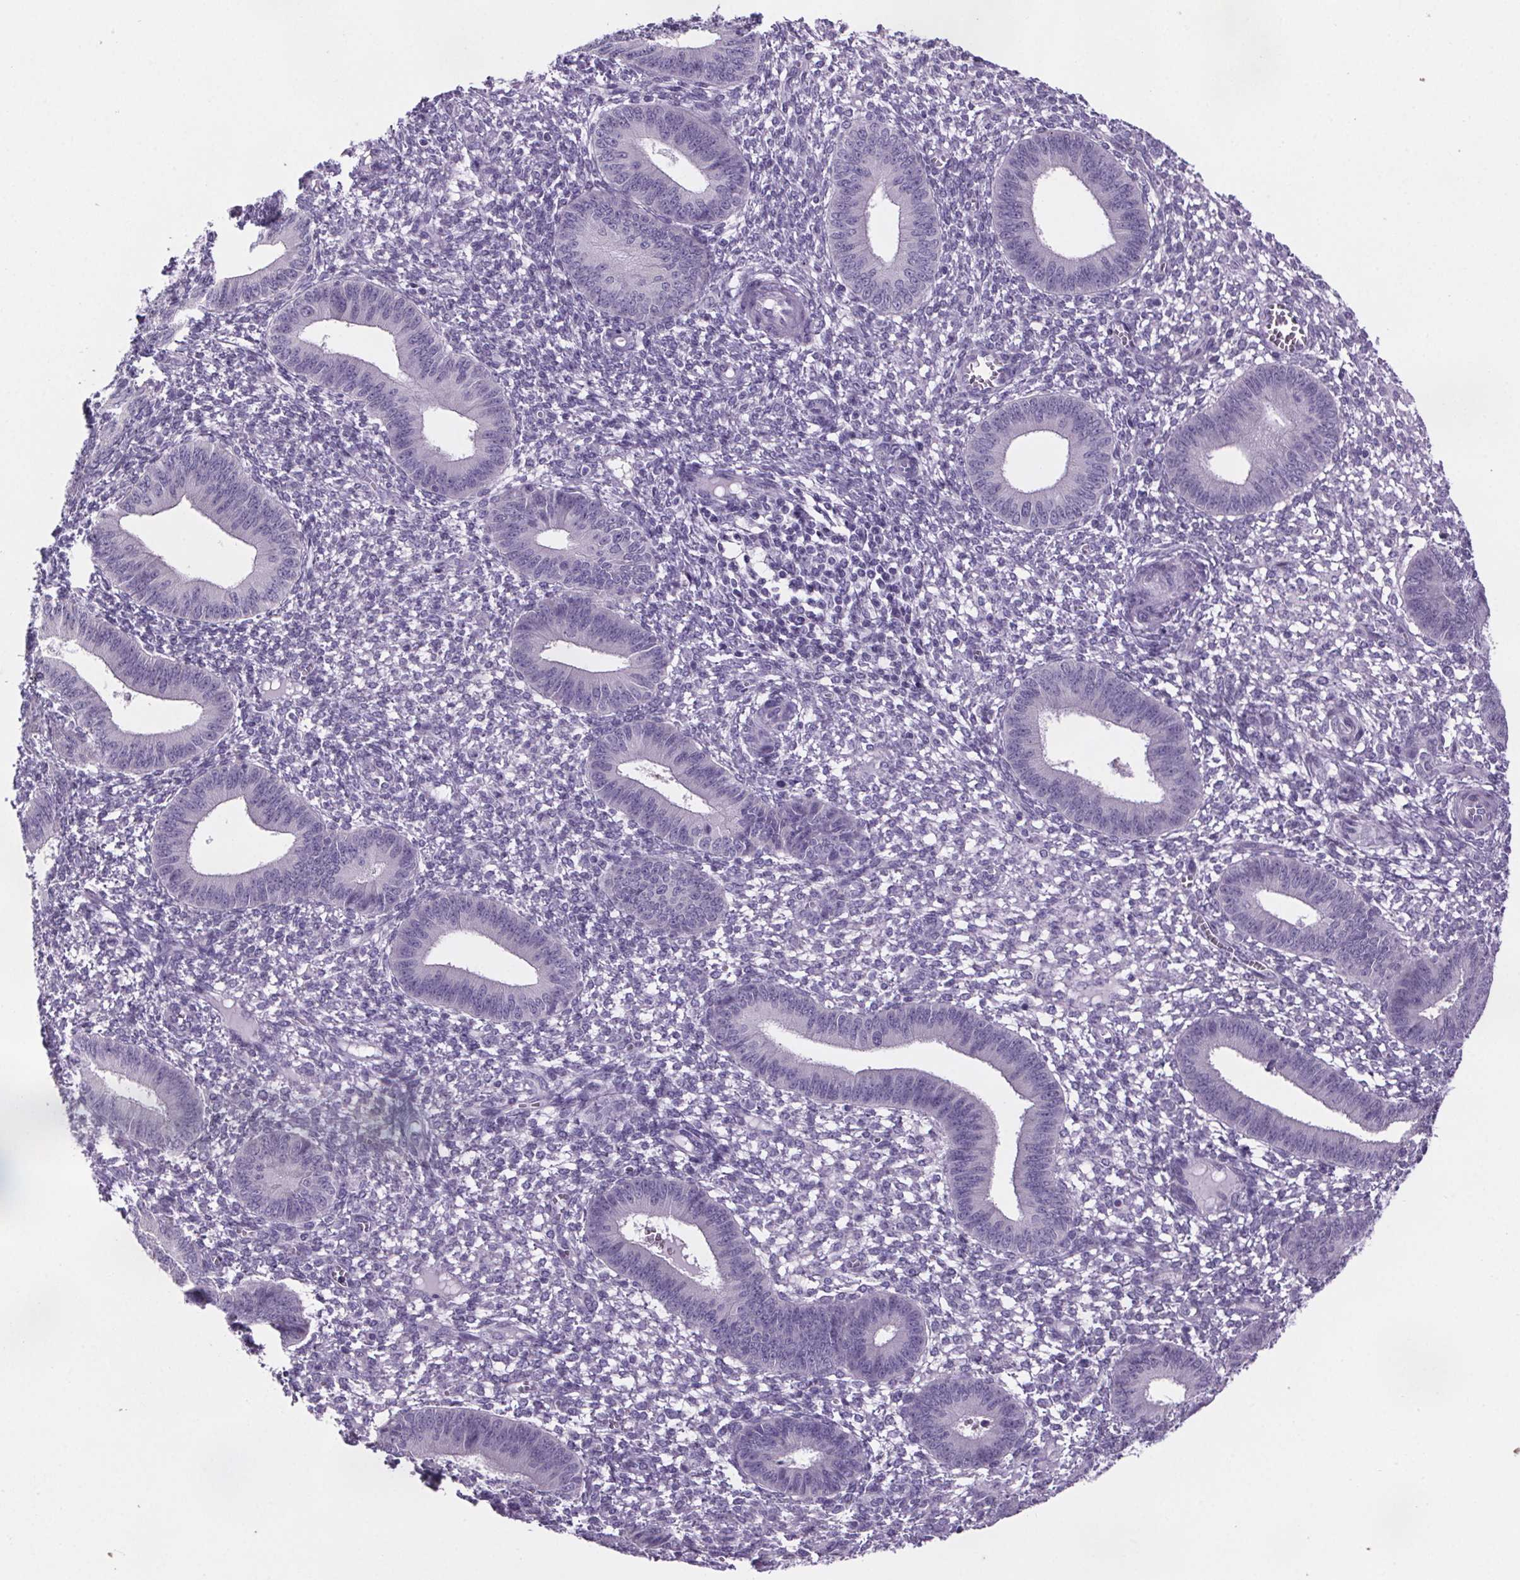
{"staining": {"intensity": "negative", "quantity": "none", "location": "none"}, "tissue": "endometrium", "cell_type": "Cells in endometrial stroma", "image_type": "normal", "snomed": [{"axis": "morphology", "description": "Normal tissue, NOS"}, {"axis": "topography", "description": "Endometrium"}], "caption": "Cells in endometrial stroma show no significant protein positivity in normal endometrium. (DAB (3,3'-diaminobenzidine) IHC visualized using brightfield microscopy, high magnification).", "gene": "CUBN", "patient": {"sex": "female", "age": 42}}